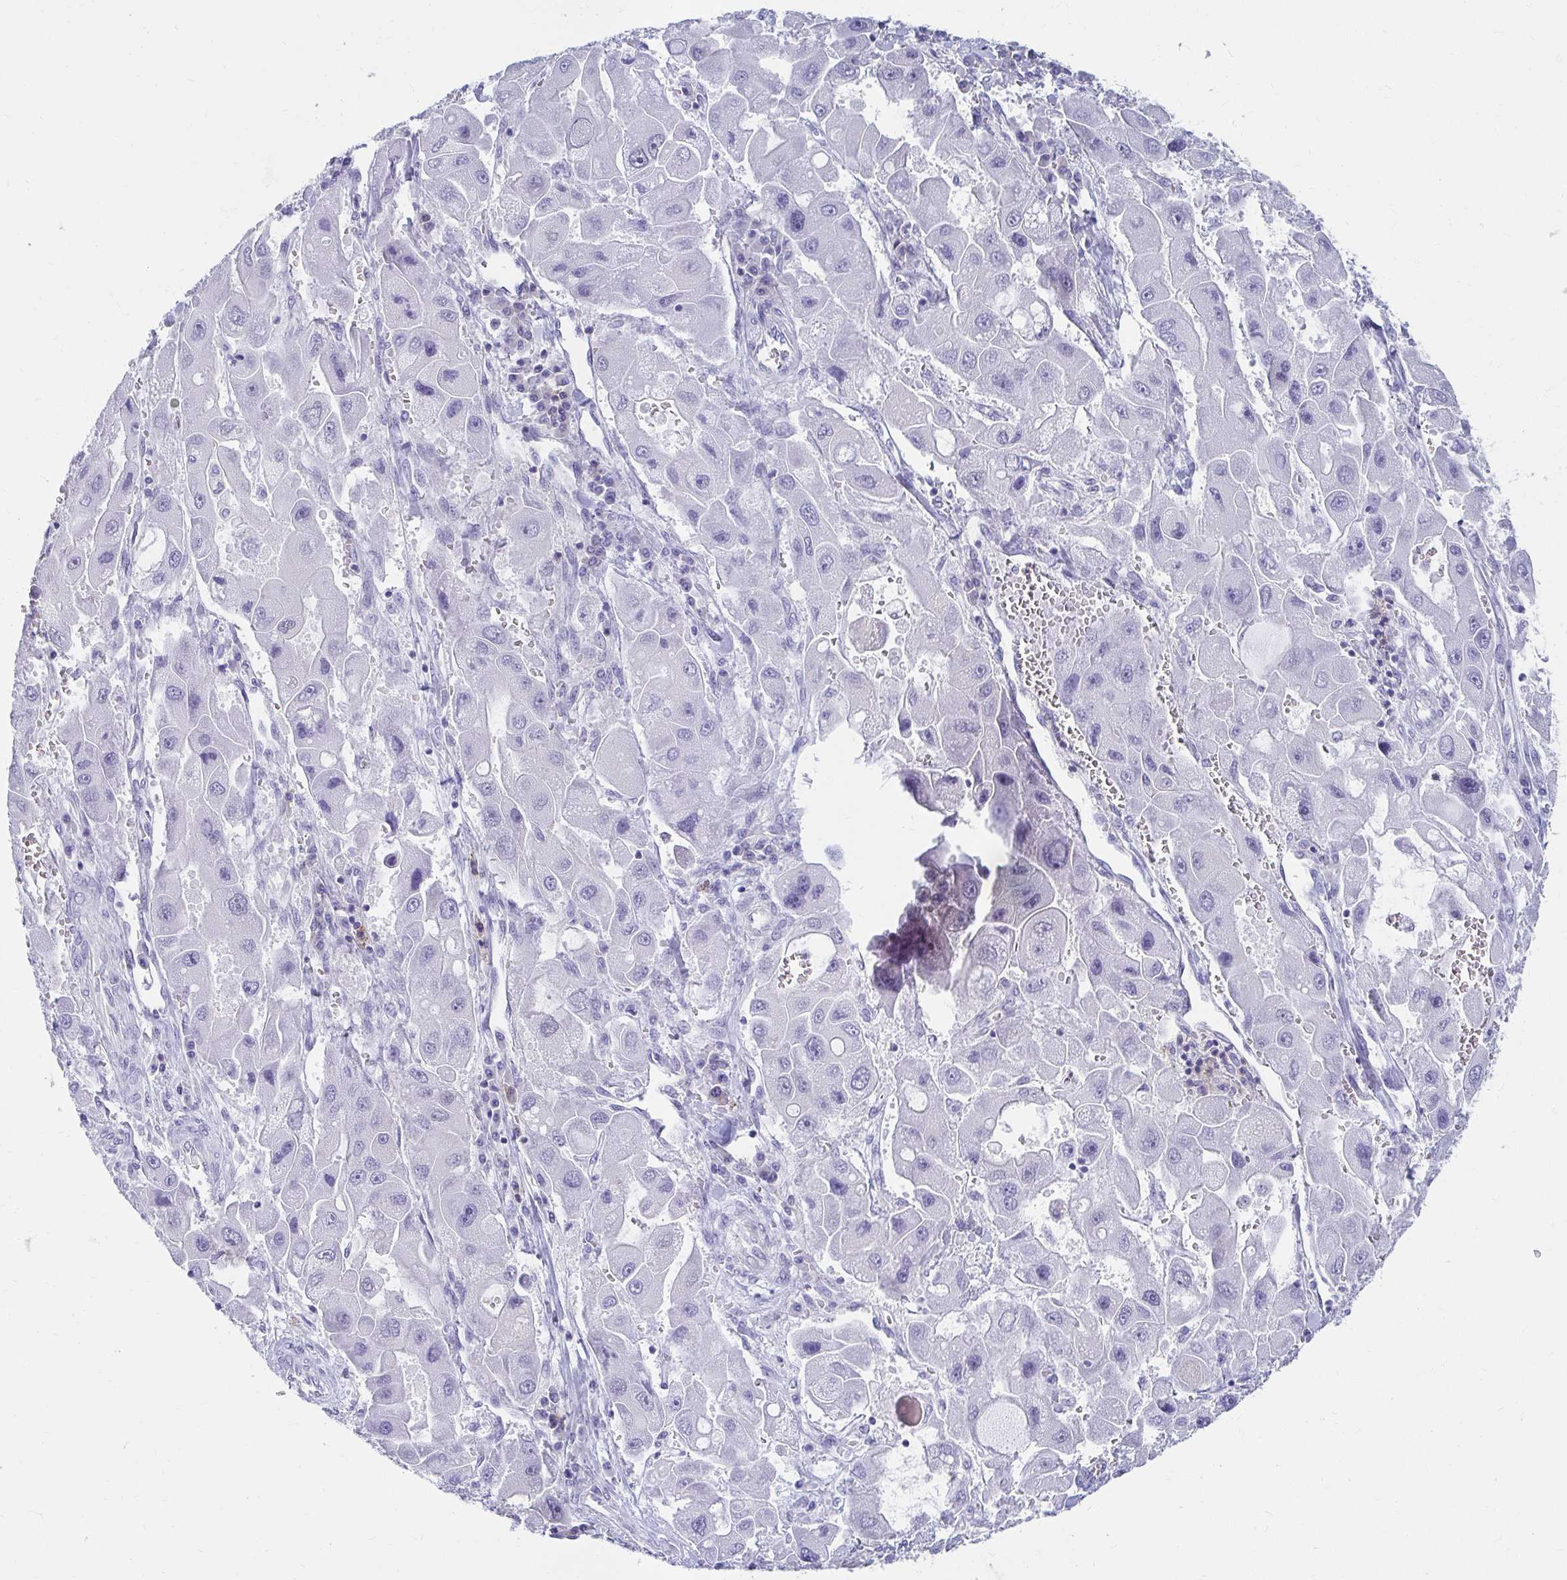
{"staining": {"intensity": "negative", "quantity": "none", "location": "none"}, "tissue": "liver cancer", "cell_type": "Tumor cells", "image_type": "cancer", "snomed": [{"axis": "morphology", "description": "Carcinoma, Hepatocellular, NOS"}, {"axis": "topography", "description": "Liver"}], "caption": "A micrograph of liver cancer (hepatocellular carcinoma) stained for a protein reveals no brown staining in tumor cells.", "gene": "C19orf81", "patient": {"sex": "male", "age": 24}}